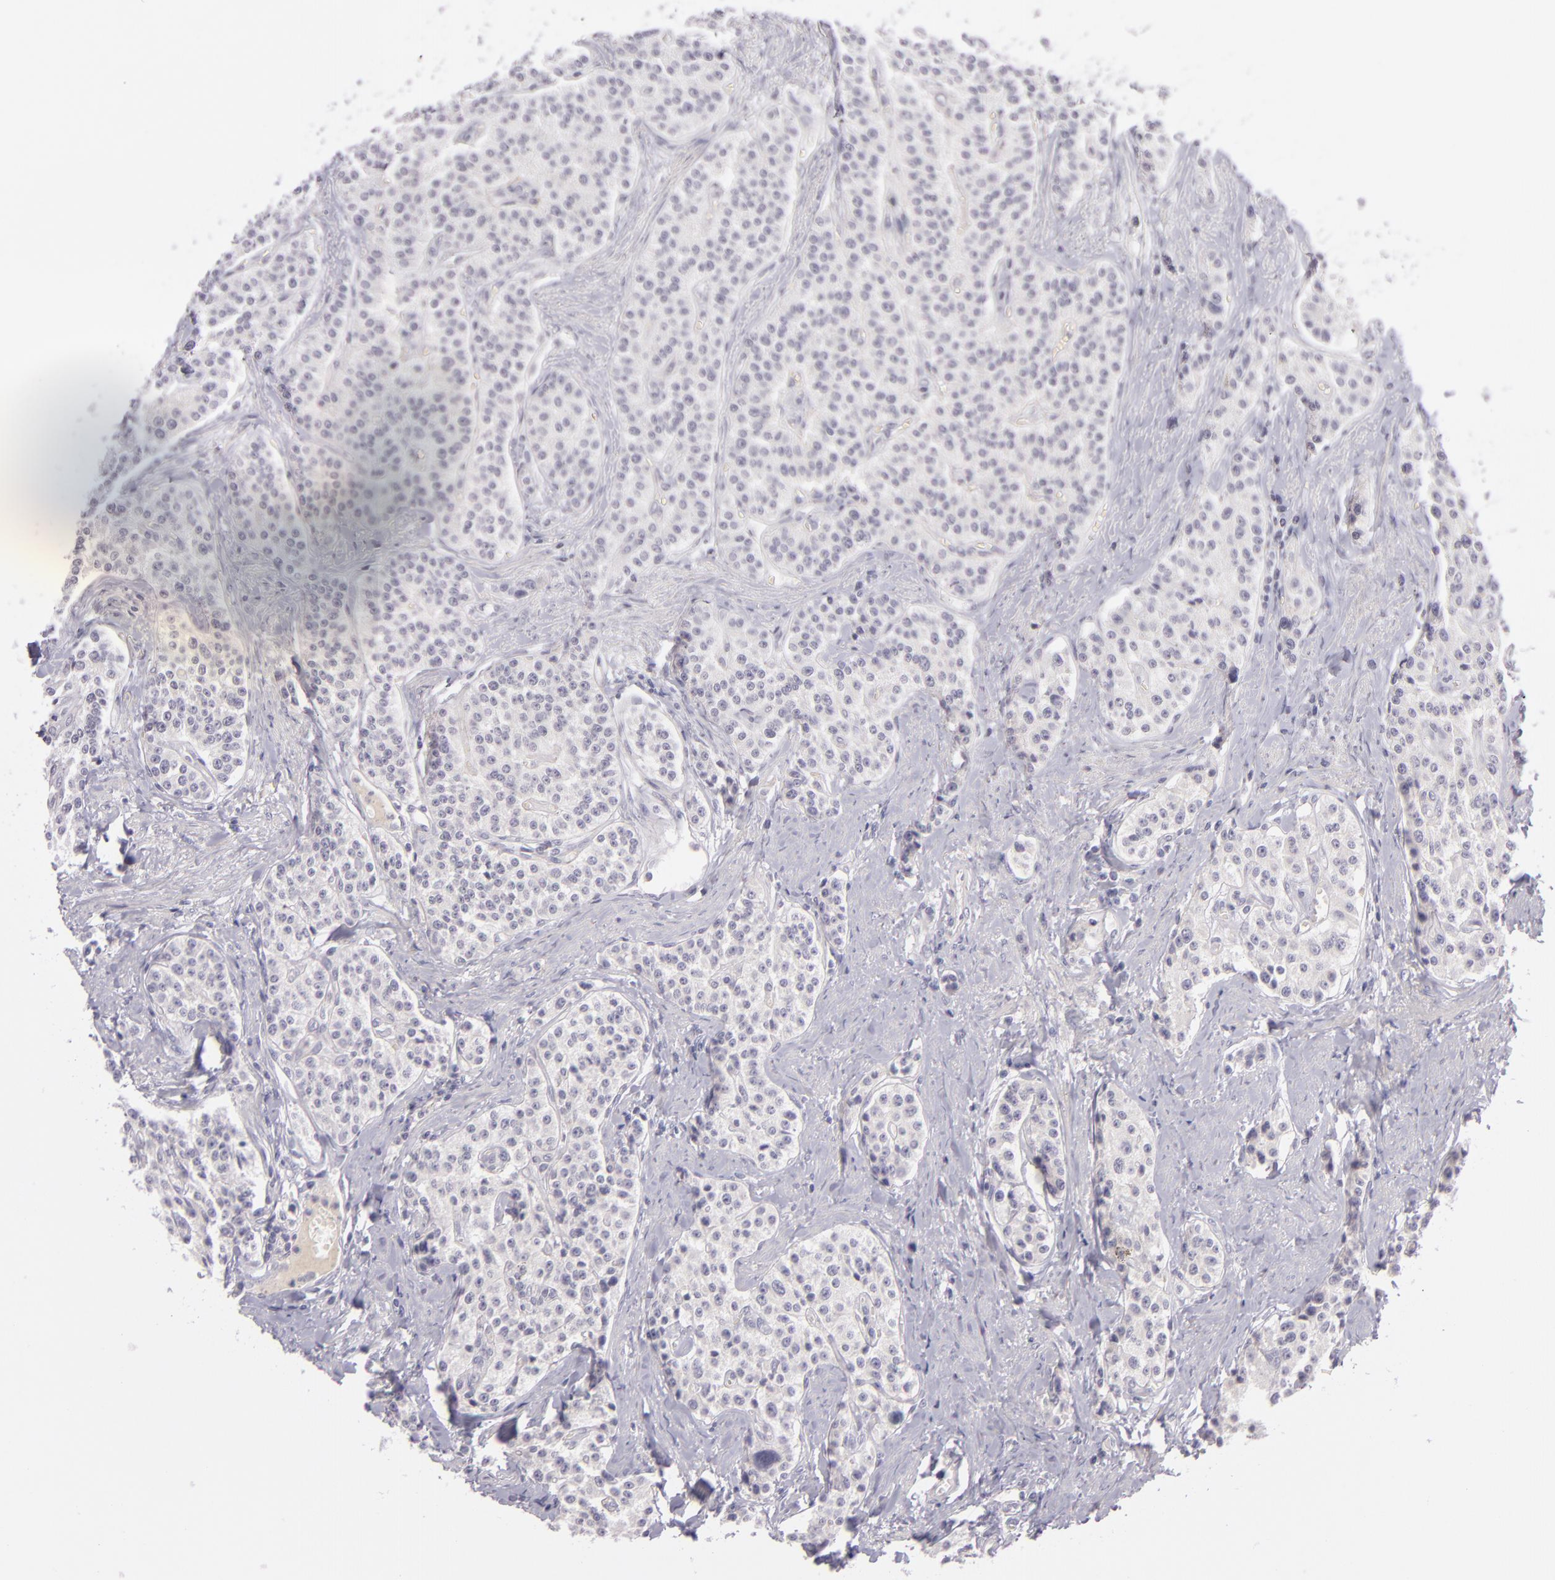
{"staining": {"intensity": "negative", "quantity": "none", "location": "none"}, "tissue": "carcinoid", "cell_type": "Tumor cells", "image_type": "cancer", "snomed": [{"axis": "morphology", "description": "Carcinoid, malignant, NOS"}, {"axis": "topography", "description": "Stomach"}], "caption": "Protein analysis of carcinoid reveals no significant positivity in tumor cells.", "gene": "DAG1", "patient": {"sex": "female", "age": 76}}